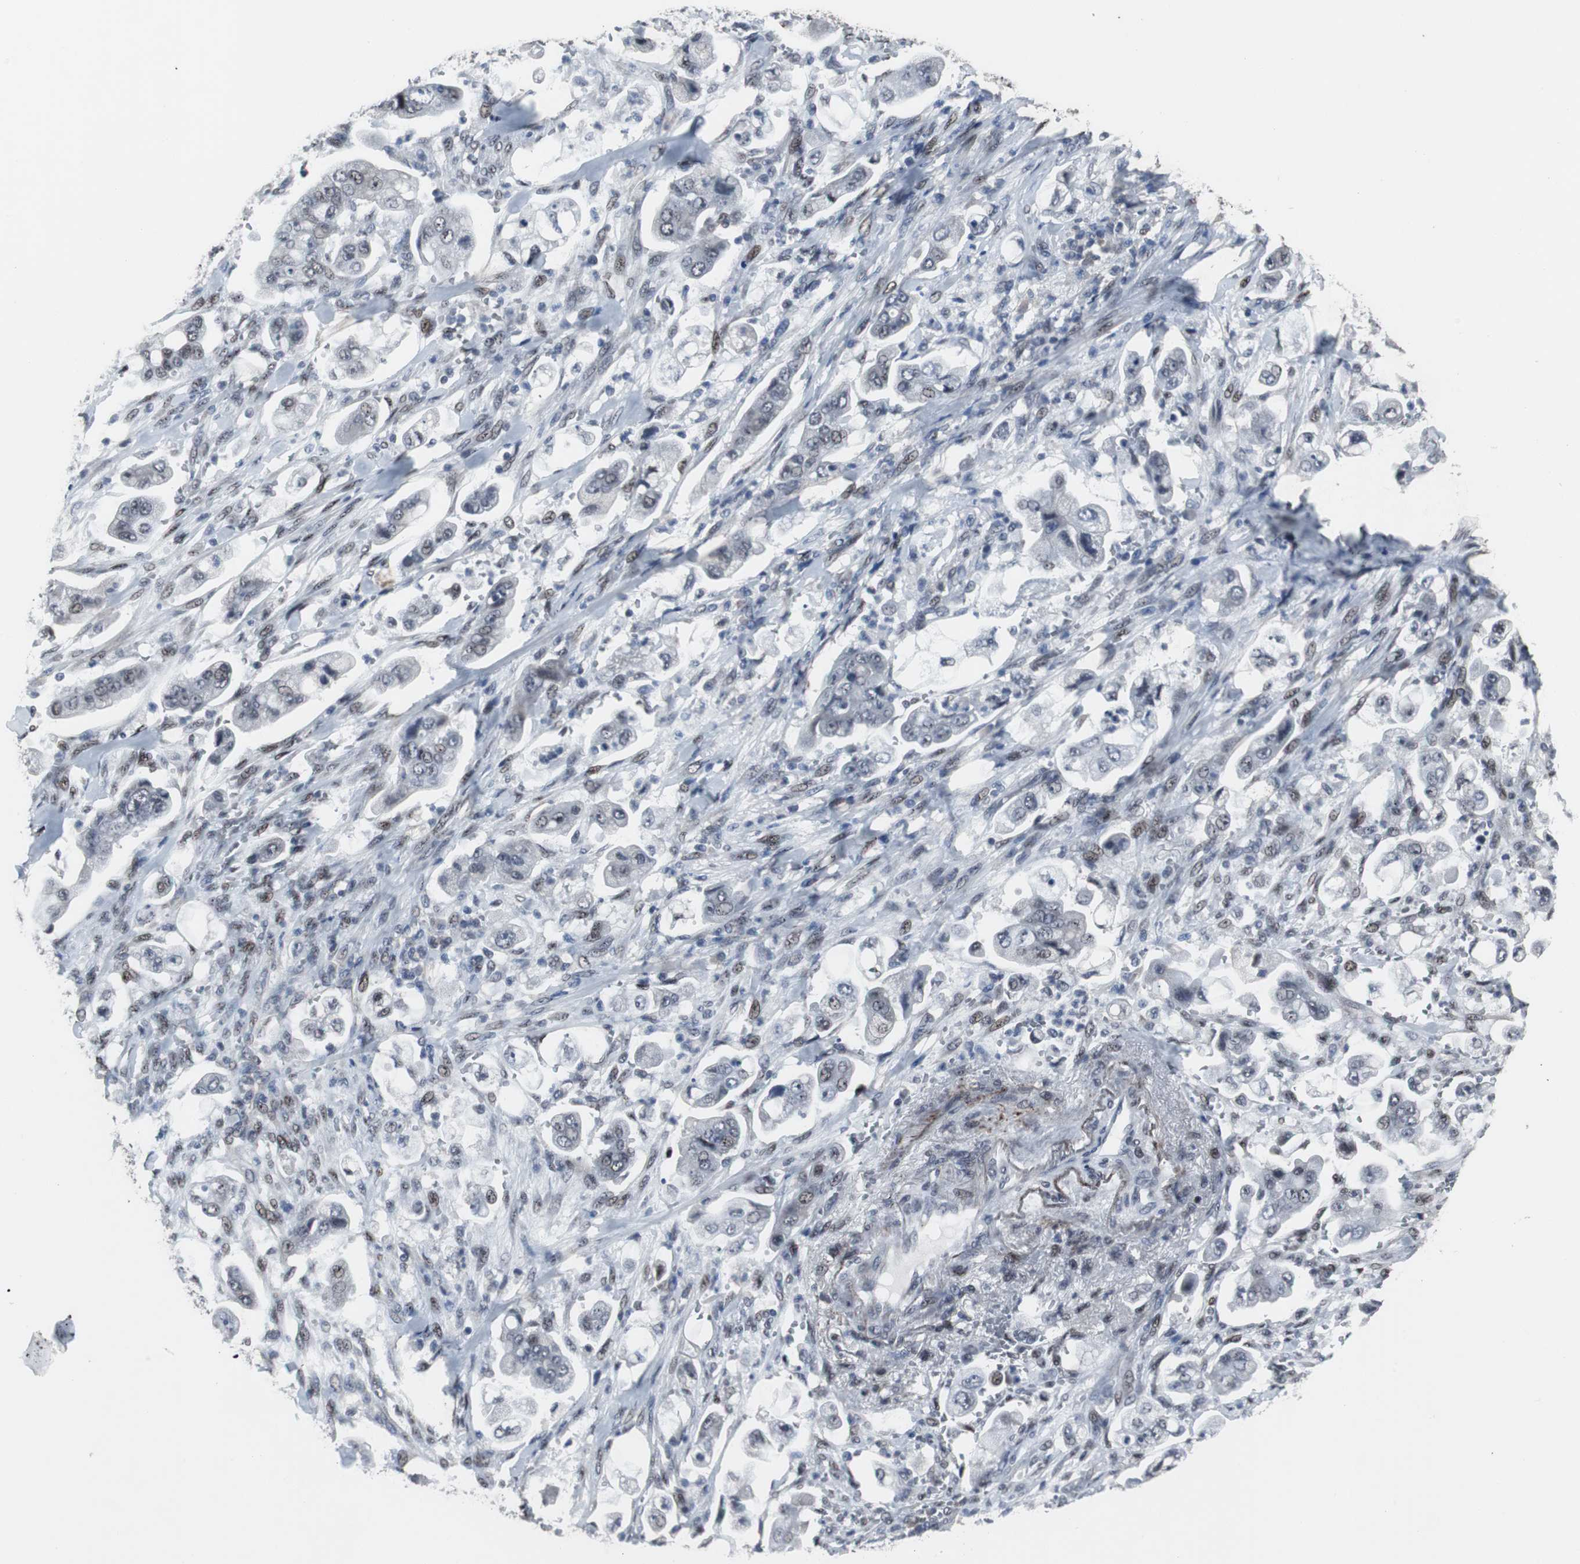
{"staining": {"intensity": "moderate", "quantity": "<25%", "location": "nuclear"}, "tissue": "stomach cancer", "cell_type": "Tumor cells", "image_type": "cancer", "snomed": [{"axis": "morphology", "description": "Adenocarcinoma, NOS"}, {"axis": "topography", "description": "Stomach"}], "caption": "The histopathology image exhibits a brown stain indicating the presence of a protein in the nuclear of tumor cells in stomach adenocarcinoma.", "gene": "FOXP4", "patient": {"sex": "male", "age": 62}}